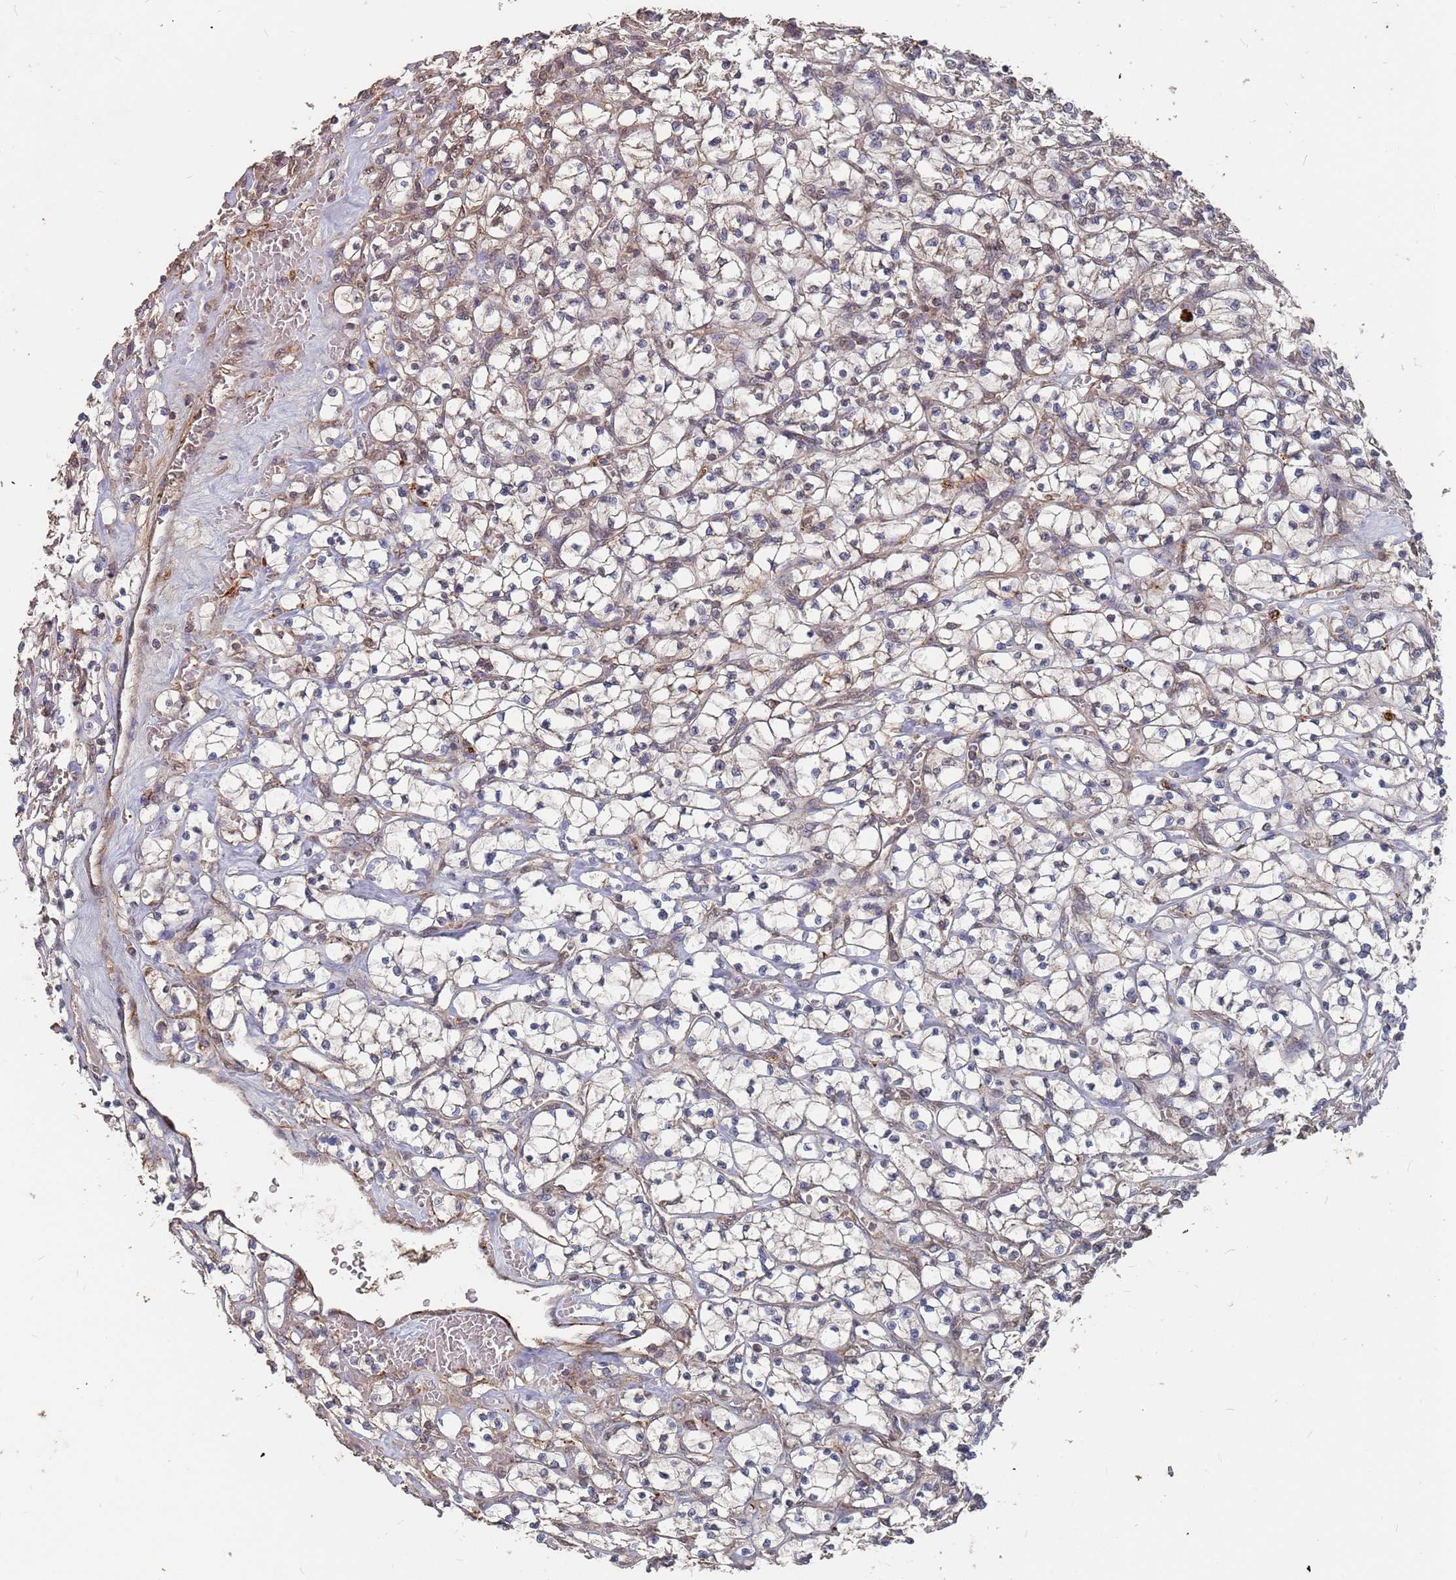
{"staining": {"intensity": "weak", "quantity": "<25%", "location": "cytoplasmic/membranous"}, "tissue": "renal cancer", "cell_type": "Tumor cells", "image_type": "cancer", "snomed": [{"axis": "morphology", "description": "Adenocarcinoma, NOS"}, {"axis": "topography", "description": "Kidney"}], "caption": "Renal cancer (adenocarcinoma) stained for a protein using IHC reveals no positivity tumor cells.", "gene": "PRORP", "patient": {"sex": "female", "age": 64}}